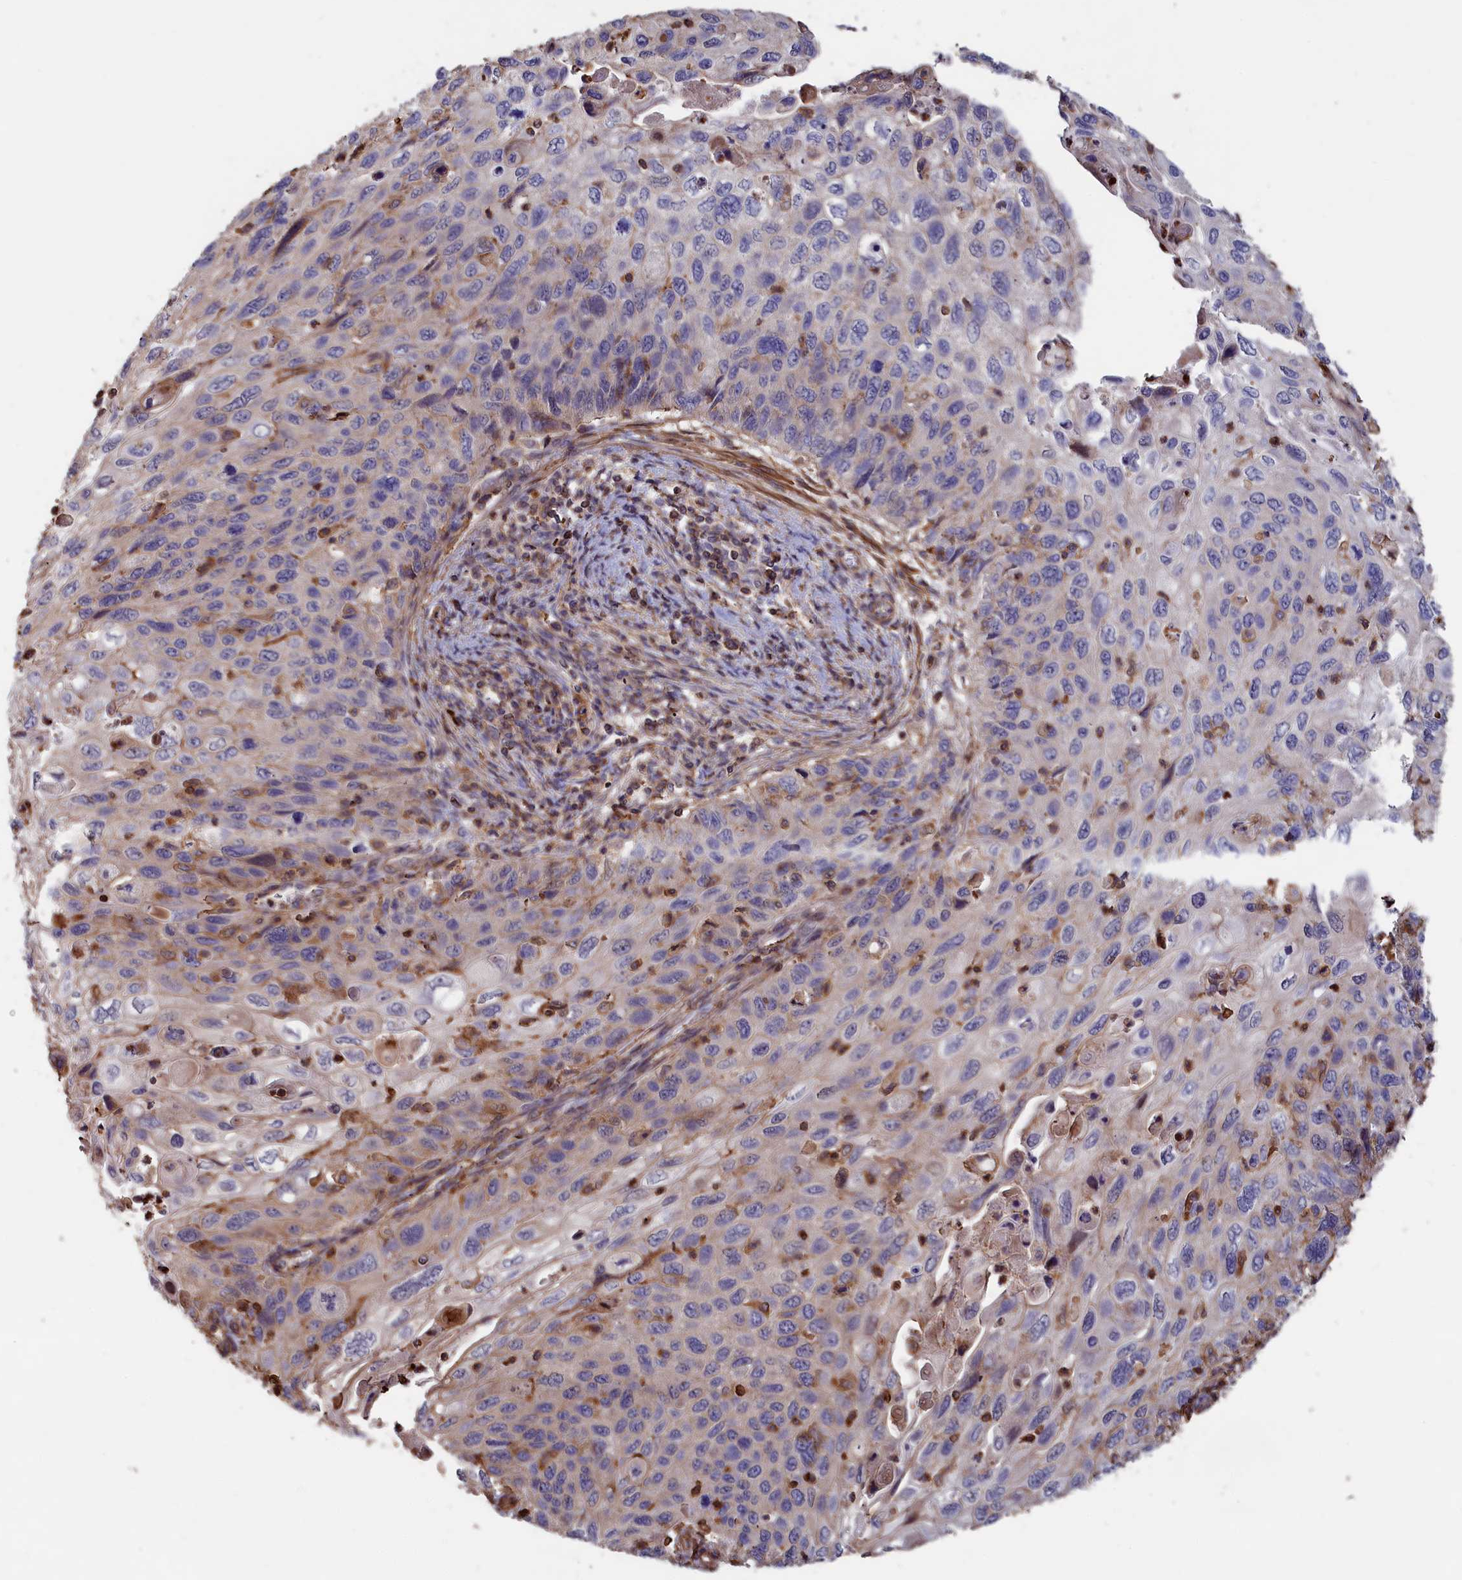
{"staining": {"intensity": "weak", "quantity": "<25%", "location": "cytoplasmic/membranous"}, "tissue": "cervical cancer", "cell_type": "Tumor cells", "image_type": "cancer", "snomed": [{"axis": "morphology", "description": "Squamous cell carcinoma, NOS"}, {"axis": "topography", "description": "Cervix"}], "caption": "Human cervical cancer stained for a protein using immunohistochemistry reveals no staining in tumor cells.", "gene": "ANKRD27", "patient": {"sex": "female", "age": 70}}